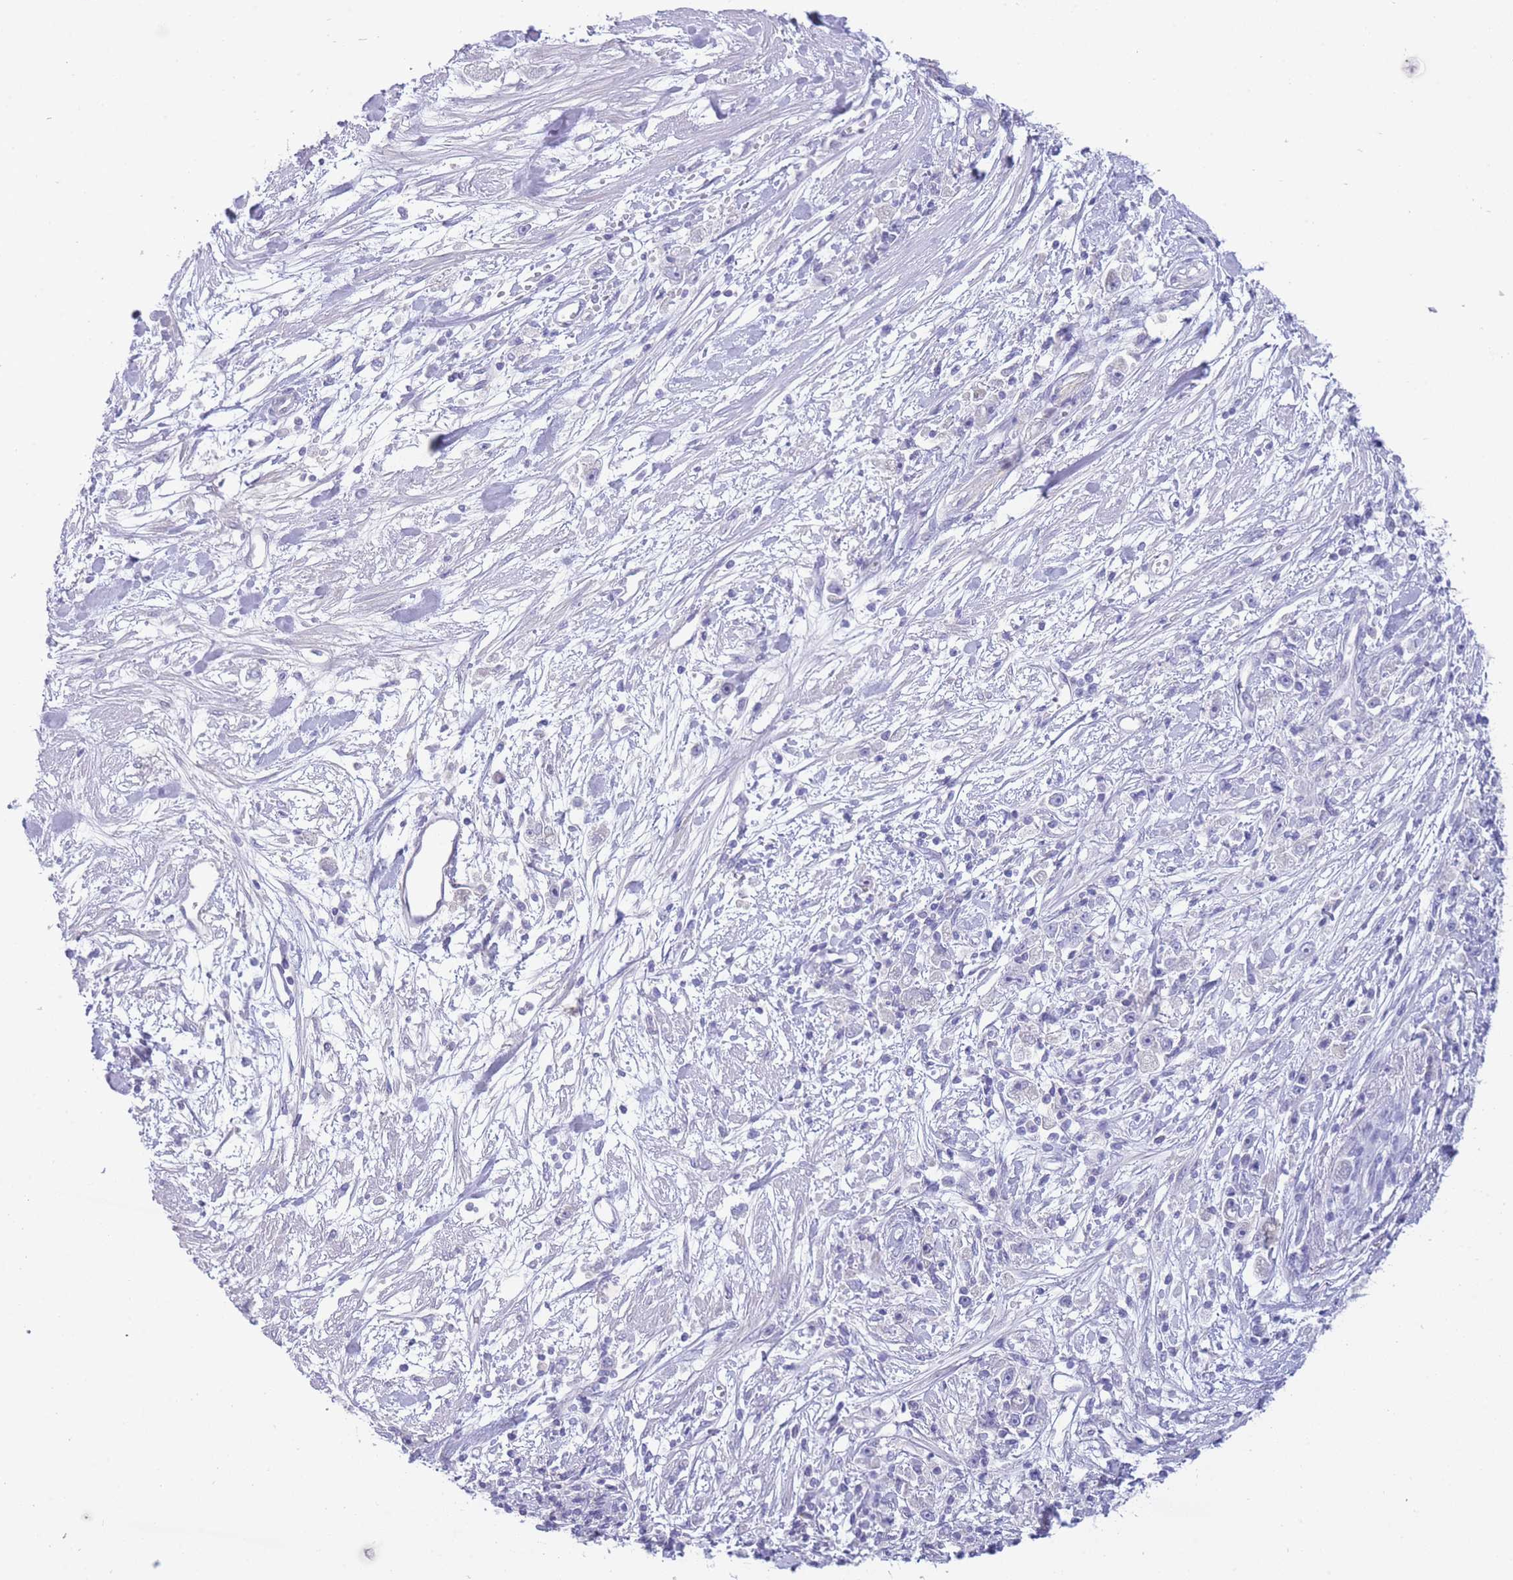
{"staining": {"intensity": "negative", "quantity": "none", "location": "none"}, "tissue": "stomach cancer", "cell_type": "Tumor cells", "image_type": "cancer", "snomed": [{"axis": "morphology", "description": "Adenocarcinoma, NOS"}, {"axis": "topography", "description": "Stomach"}], "caption": "Tumor cells show no significant expression in stomach cancer (adenocarcinoma).", "gene": "PRR23B", "patient": {"sex": "female", "age": 59}}